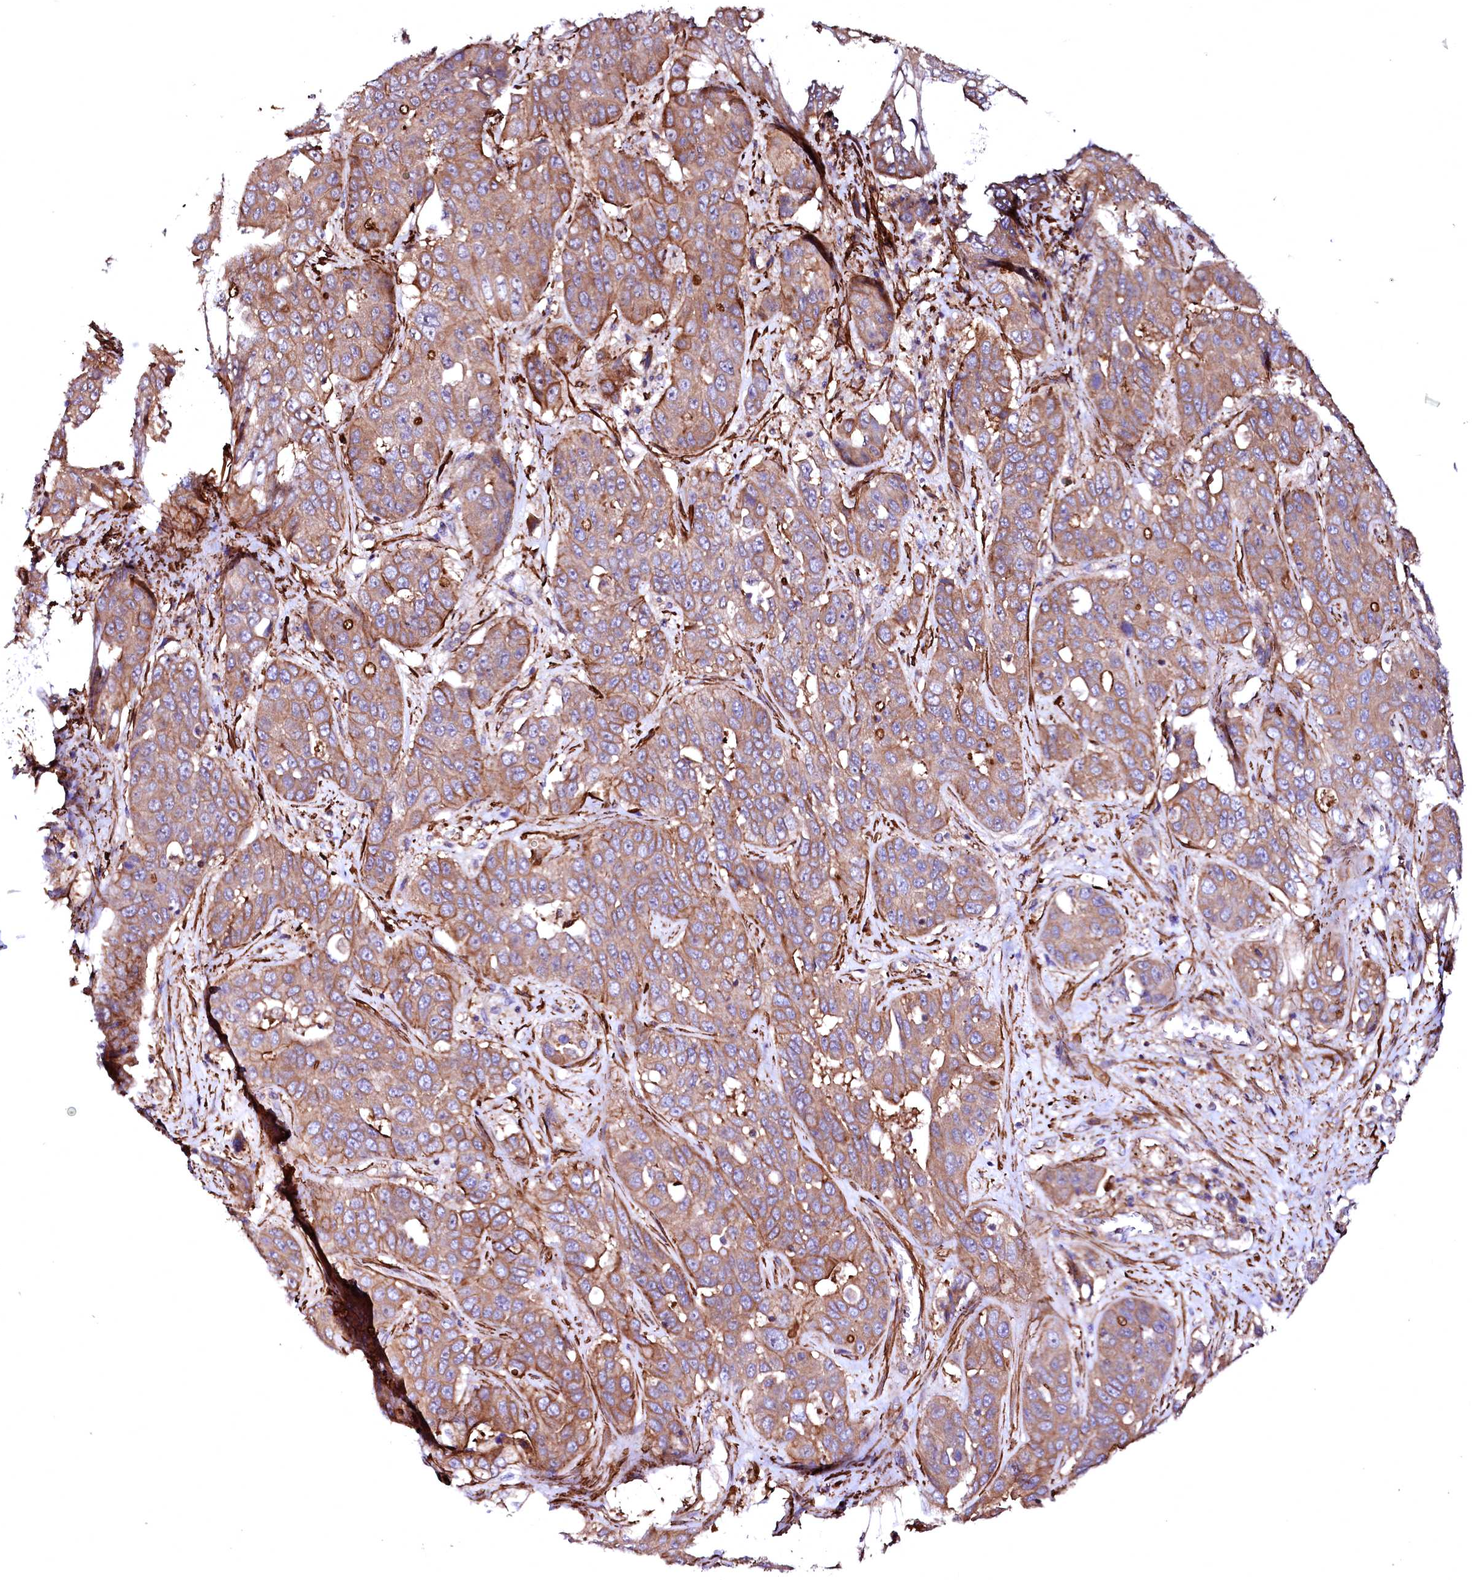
{"staining": {"intensity": "strong", "quantity": "25%-75%", "location": "cytoplasmic/membranous"}, "tissue": "liver cancer", "cell_type": "Tumor cells", "image_type": "cancer", "snomed": [{"axis": "morphology", "description": "Cholangiocarcinoma"}, {"axis": "topography", "description": "Liver"}], "caption": "Immunohistochemistry micrograph of human cholangiocarcinoma (liver) stained for a protein (brown), which displays high levels of strong cytoplasmic/membranous staining in about 25%-75% of tumor cells.", "gene": "GPR176", "patient": {"sex": "female", "age": 52}}